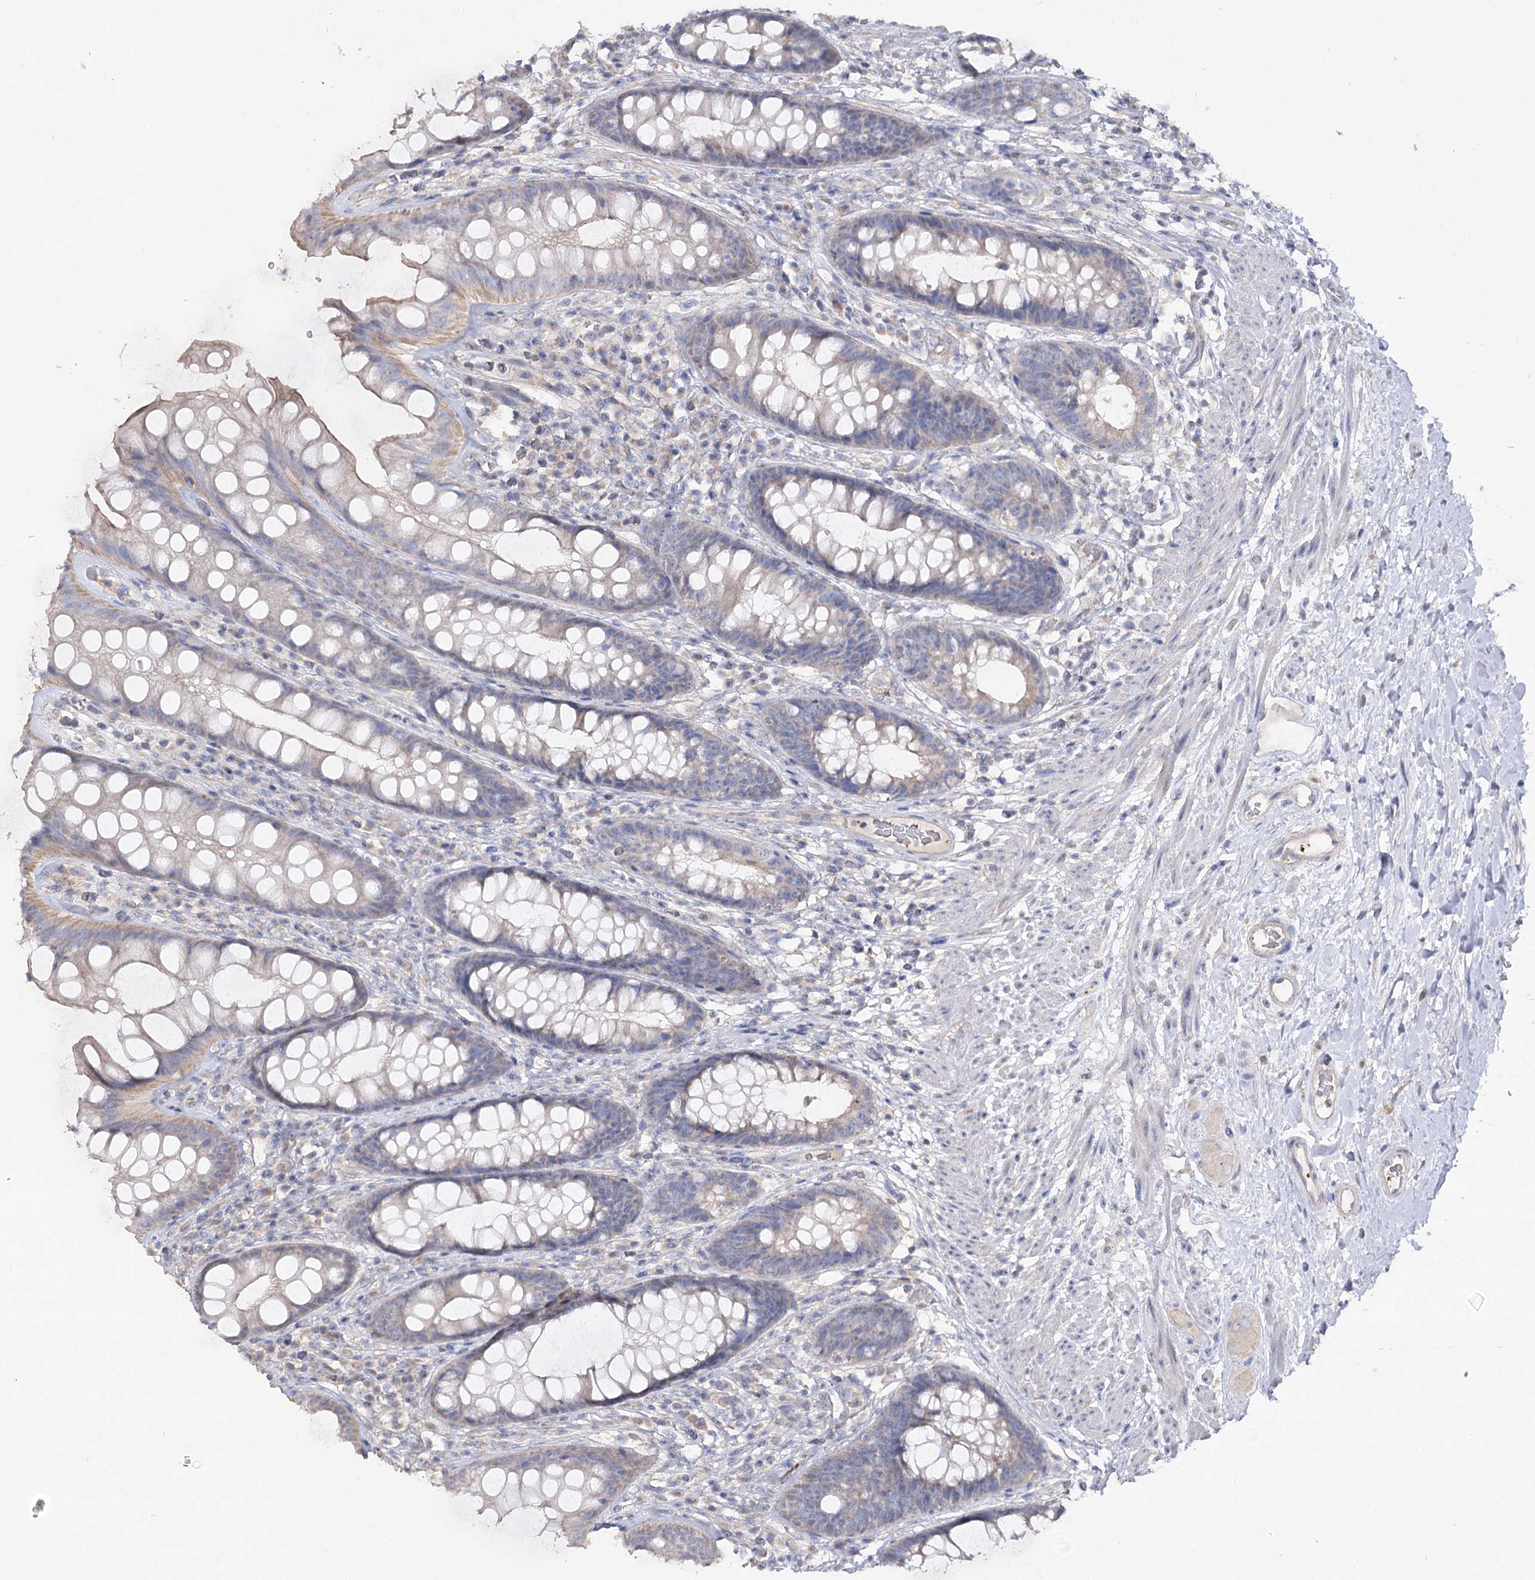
{"staining": {"intensity": "weak", "quantity": "<25%", "location": "cytoplasmic/membranous"}, "tissue": "rectum", "cell_type": "Glandular cells", "image_type": "normal", "snomed": [{"axis": "morphology", "description": "Normal tissue, NOS"}, {"axis": "topography", "description": "Rectum"}], "caption": "Glandular cells are negative for protein expression in unremarkable human rectum.", "gene": "TMEM187", "patient": {"sex": "male", "age": 74}}